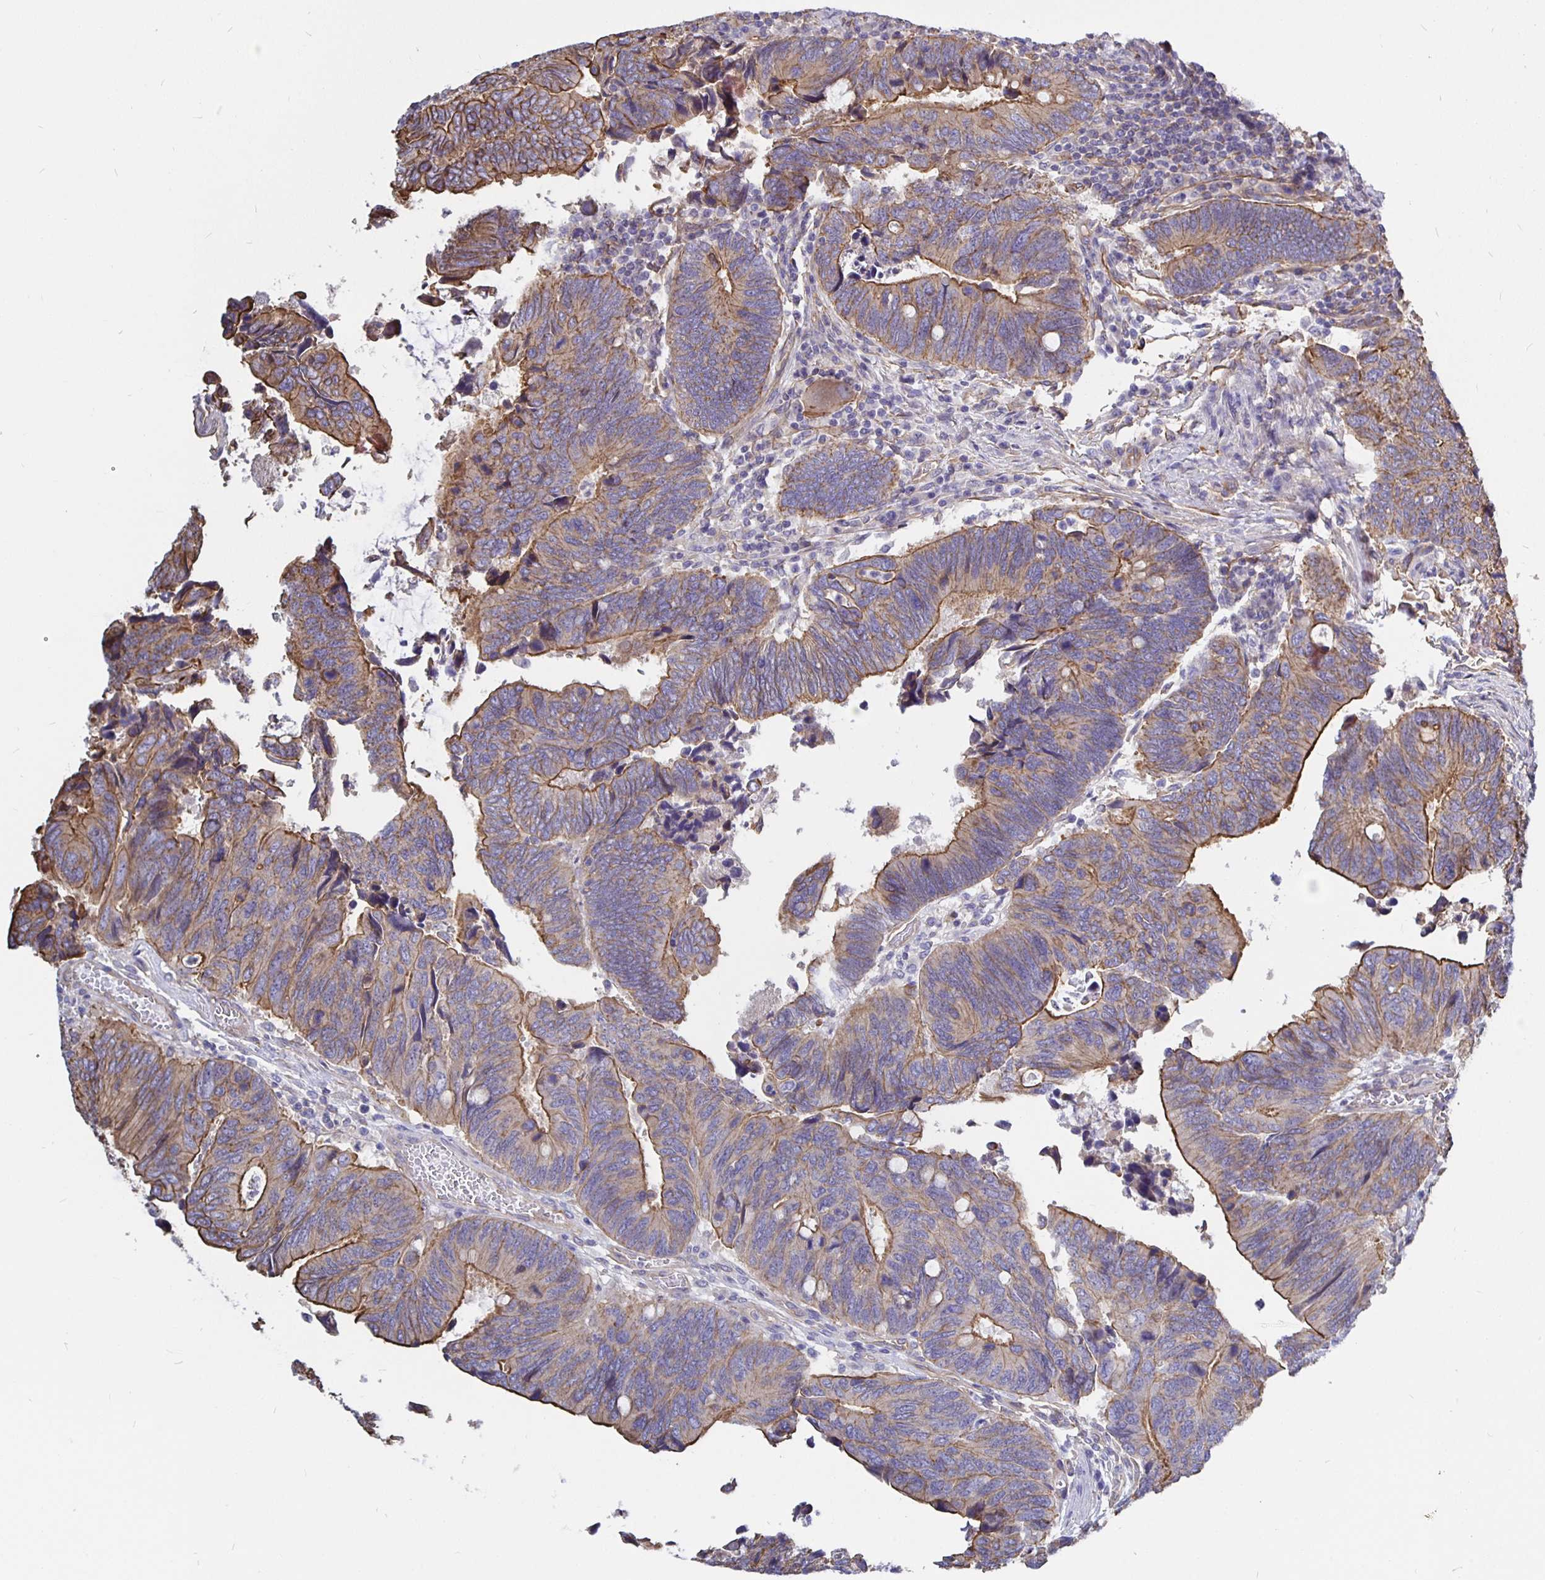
{"staining": {"intensity": "moderate", "quantity": "25%-75%", "location": "cytoplasmic/membranous"}, "tissue": "colorectal cancer", "cell_type": "Tumor cells", "image_type": "cancer", "snomed": [{"axis": "morphology", "description": "Adenocarcinoma, NOS"}, {"axis": "topography", "description": "Colon"}], "caption": "This is an image of IHC staining of colorectal cancer, which shows moderate staining in the cytoplasmic/membranous of tumor cells.", "gene": "ARHGEF39", "patient": {"sex": "male", "age": 87}}